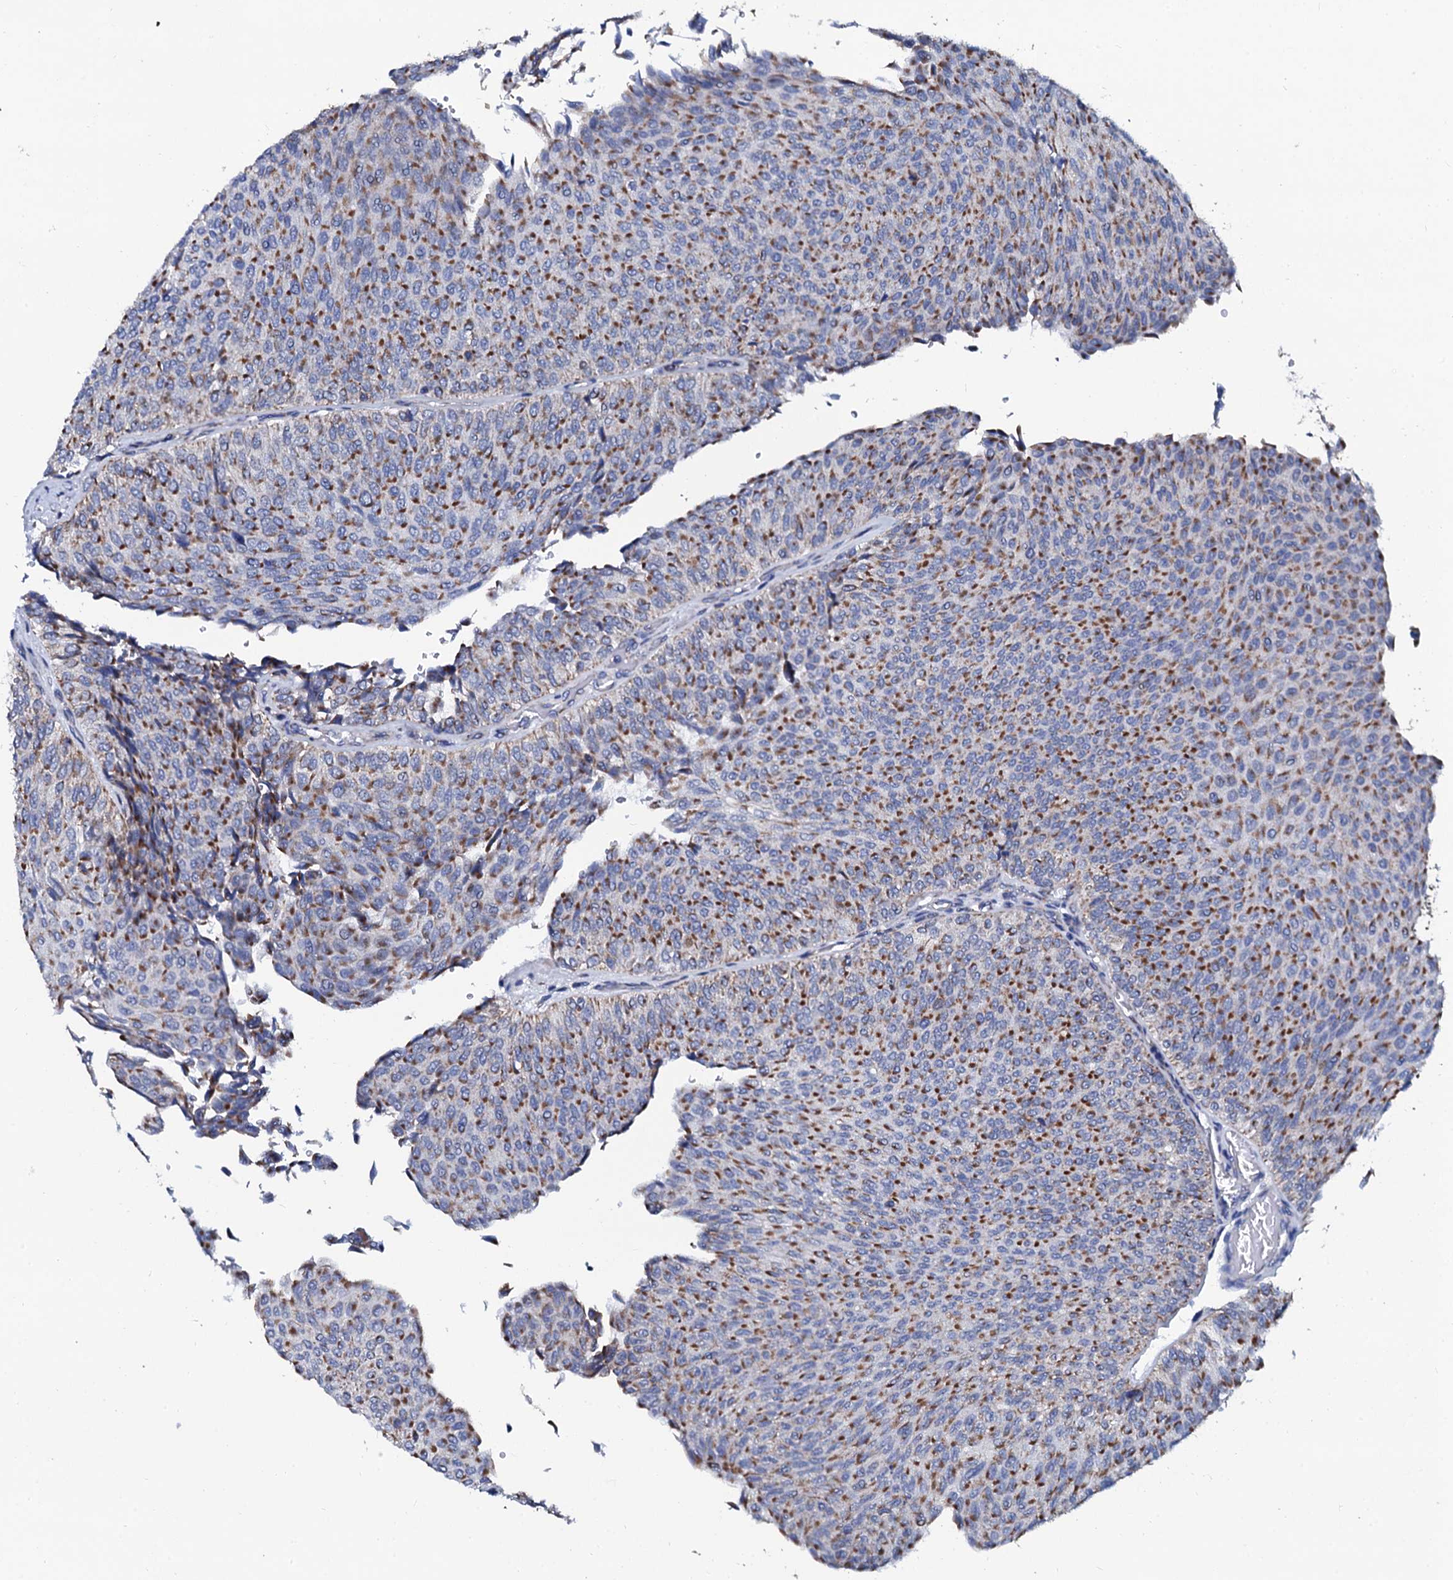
{"staining": {"intensity": "strong", "quantity": "25%-75%", "location": "cytoplasmic/membranous"}, "tissue": "urothelial cancer", "cell_type": "Tumor cells", "image_type": "cancer", "snomed": [{"axis": "morphology", "description": "Urothelial carcinoma, Low grade"}, {"axis": "topography", "description": "Urinary bladder"}], "caption": "Human urothelial cancer stained with a brown dye exhibits strong cytoplasmic/membranous positive positivity in approximately 25%-75% of tumor cells.", "gene": "SLC37A4", "patient": {"sex": "male", "age": 78}}